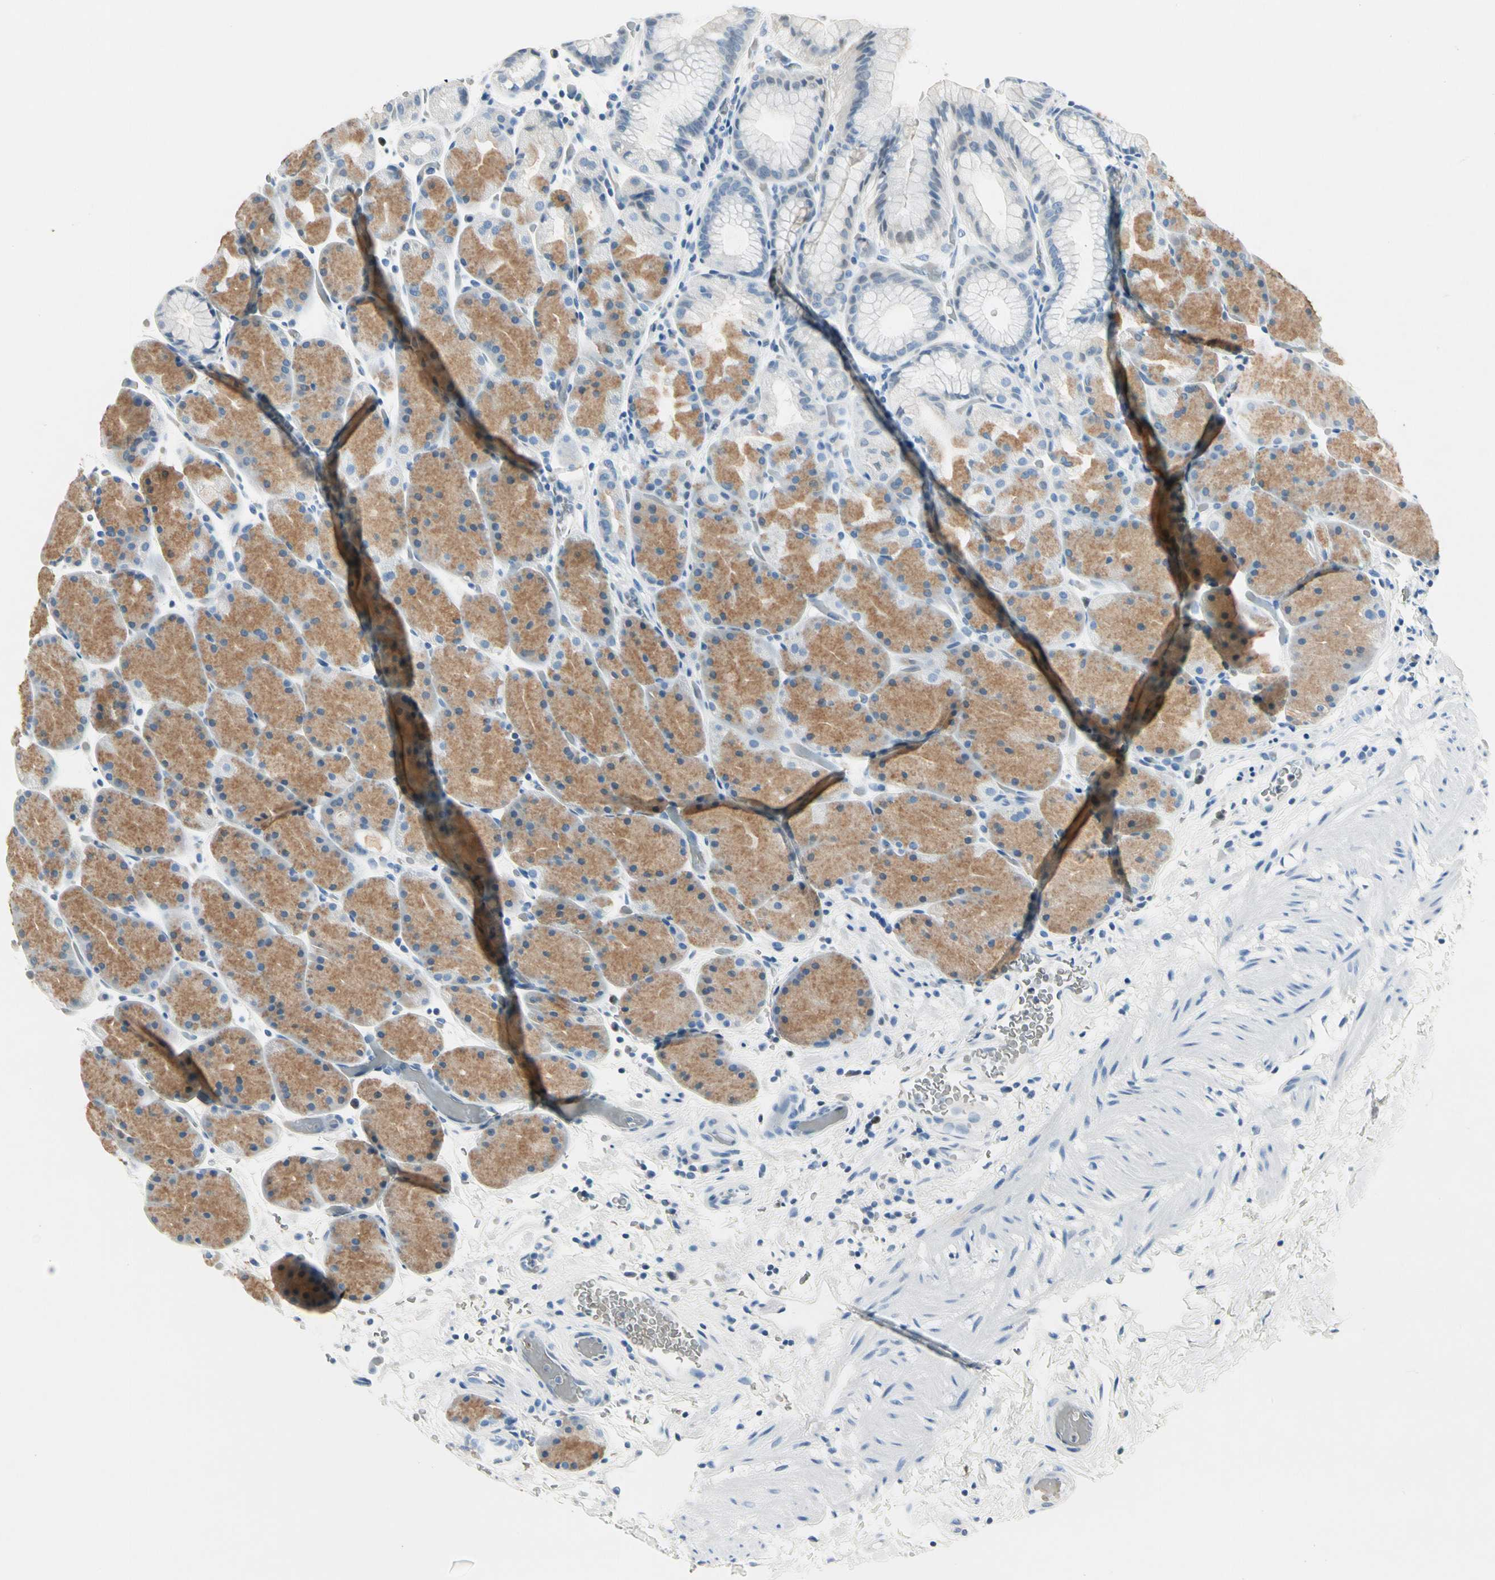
{"staining": {"intensity": "moderate", "quantity": "25%-75%", "location": "cytoplasmic/membranous"}, "tissue": "stomach", "cell_type": "Glandular cells", "image_type": "normal", "snomed": [{"axis": "morphology", "description": "Normal tissue, NOS"}, {"axis": "topography", "description": "Stomach, upper"}], "caption": "Immunohistochemistry (IHC) image of normal human stomach stained for a protein (brown), which shows medium levels of moderate cytoplasmic/membranous expression in approximately 25%-75% of glandular cells.", "gene": "CA1", "patient": {"sex": "male", "age": 47}}